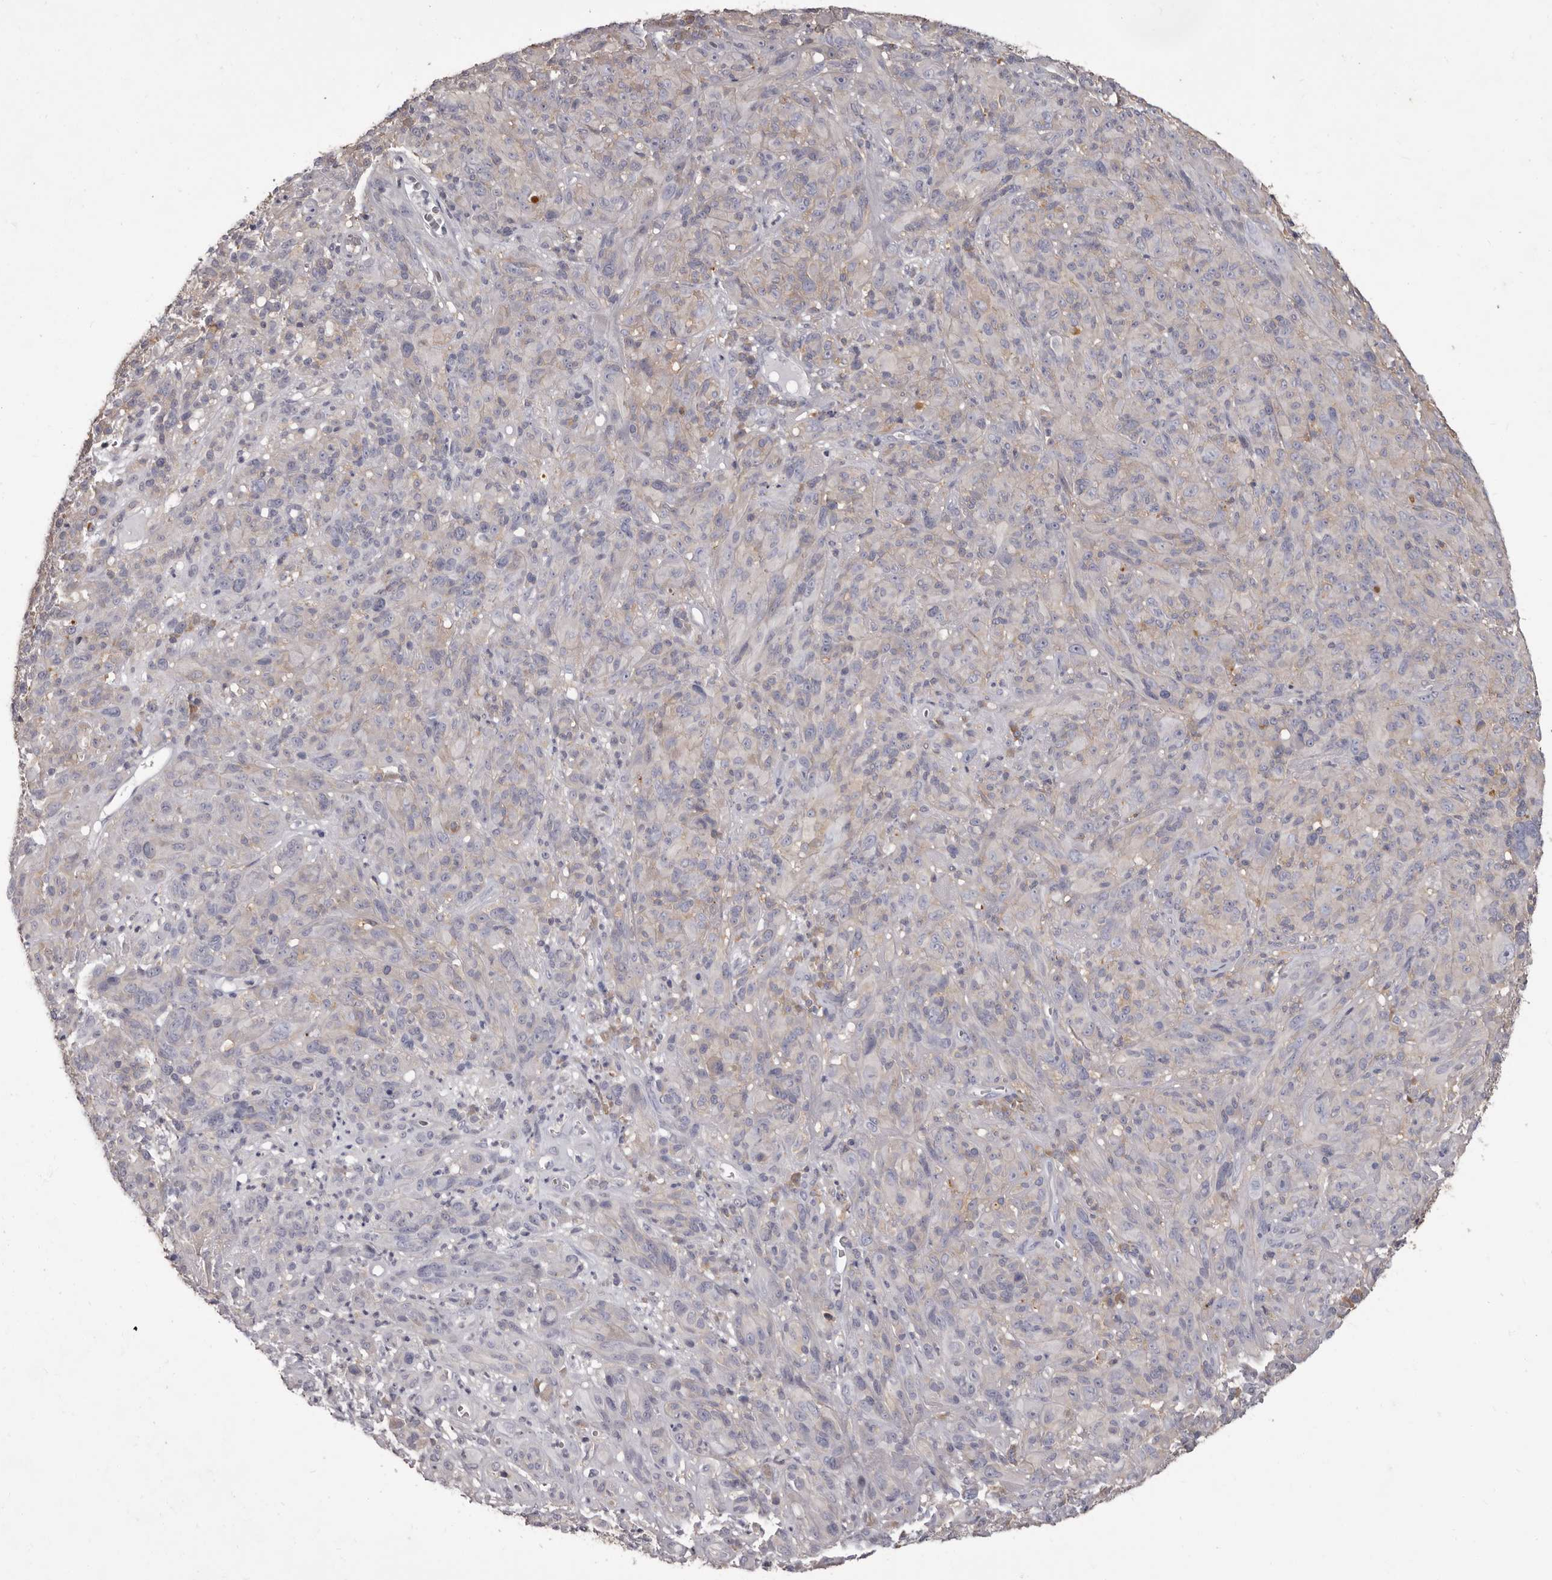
{"staining": {"intensity": "negative", "quantity": "none", "location": "none"}, "tissue": "melanoma", "cell_type": "Tumor cells", "image_type": "cancer", "snomed": [{"axis": "morphology", "description": "Malignant melanoma, NOS"}, {"axis": "topography", "description": "Skin of head"}], "caption": "Melanoma was stained to show a protein in brown. There is no significant positivity in tumor cells. (DAB (3,3'-diaminobenzidine) immunohistochemistry visualized using brightfield microscopy, high magnification).", "gene": "APEH", "patient": {"sex": "male", "age": 96}}